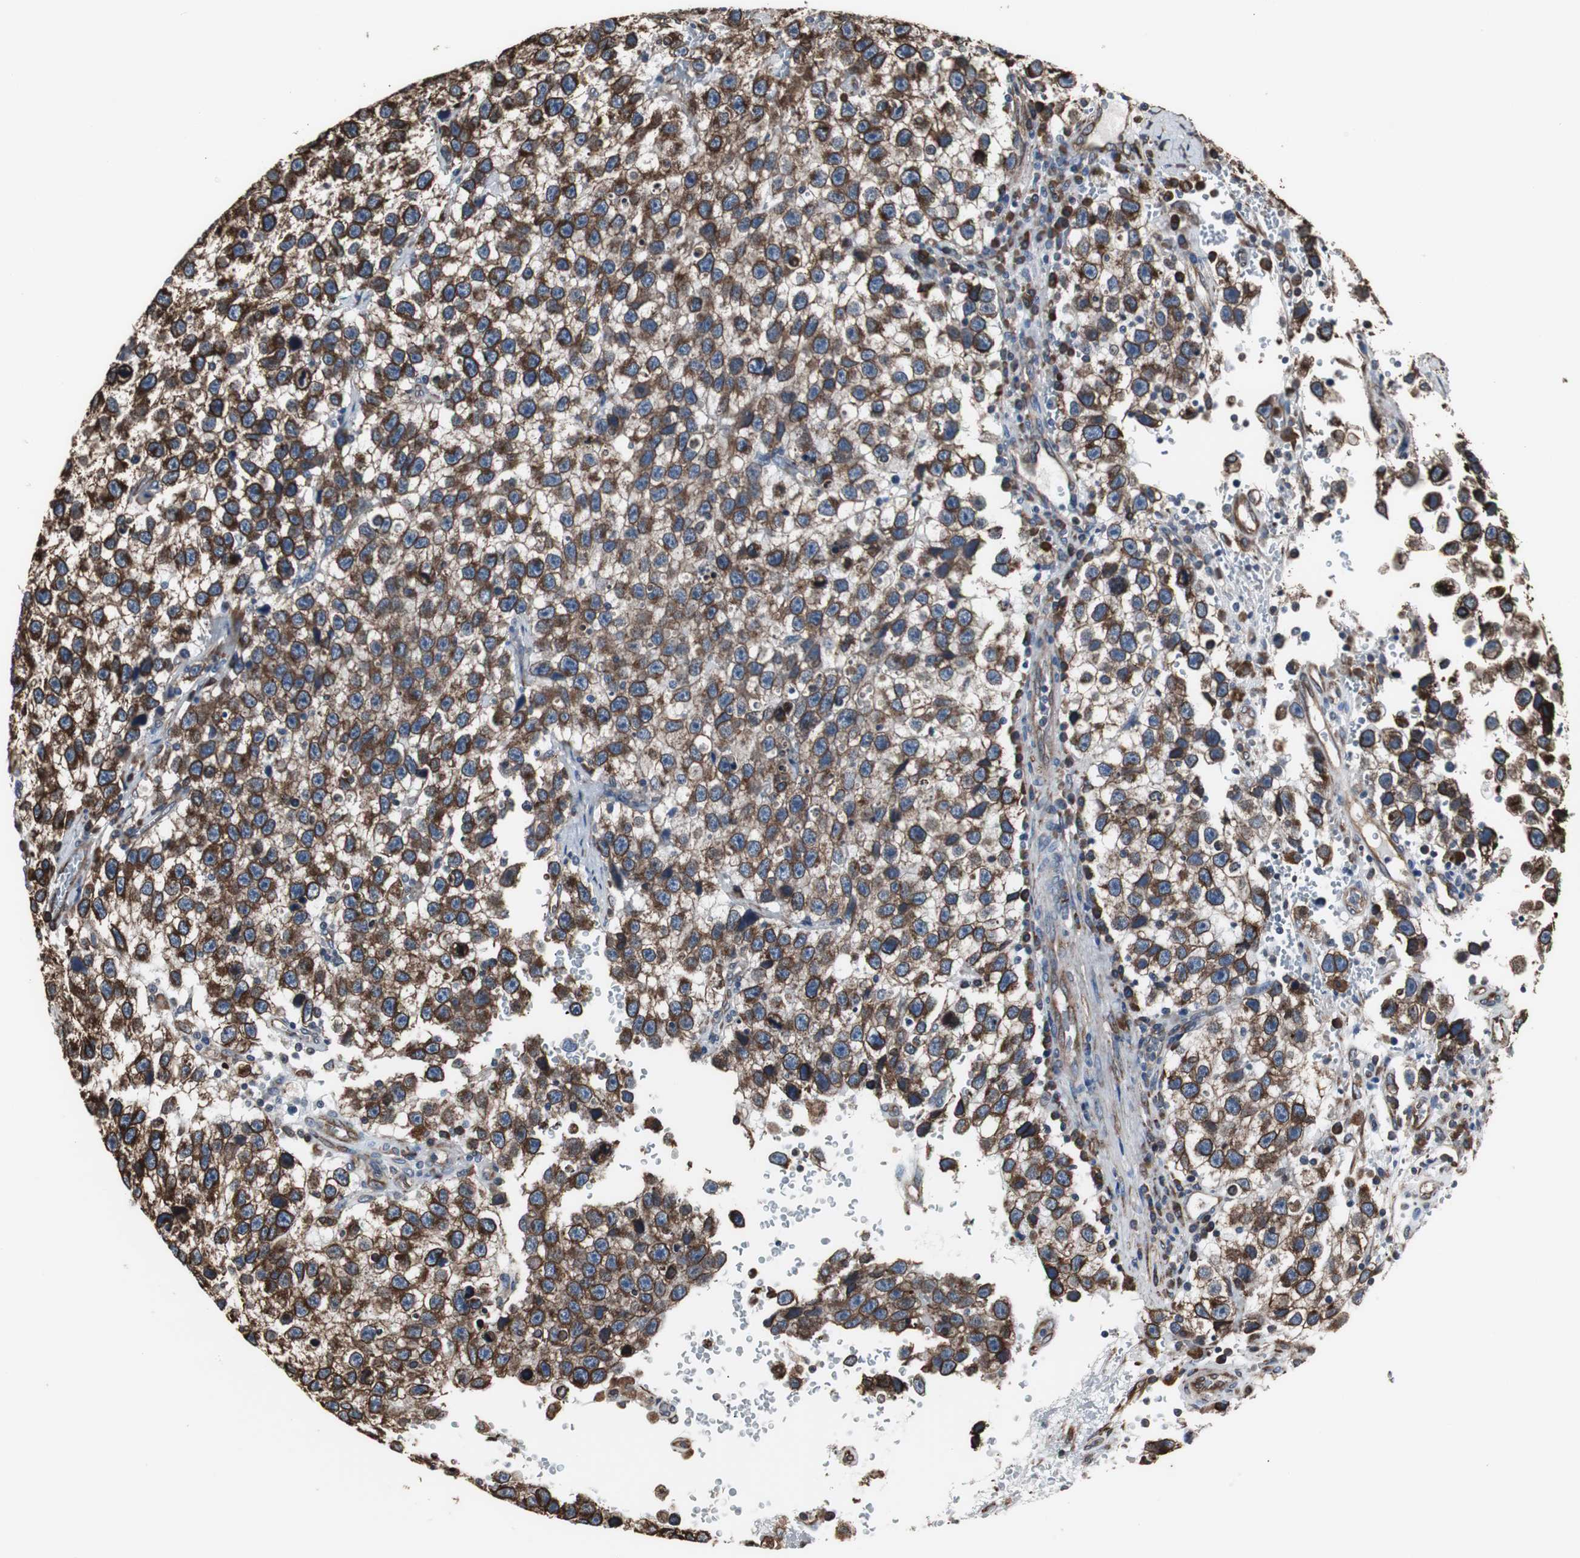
{"staining": {"intensity": "strong", "quantity": ">75%", "location": "cytoplasmic/membranous"}, "tissue": "testis cancer", "cell_type": "Tumor cells", "image_type": "cancer", "snomed": [{"axis": "morphology", "description": "Seminoma, NOS"}, {"axis": "topography", "description": "Testis"}], "caption": "A photomicrograph showing strong cytoplasmic/membranous staining in about >75% of tumor cells in seminoma (testis), as visualized by brown immunohistochemical staining.", "gene": "CALU", "patient": {"sex": "male", "age": 33}}